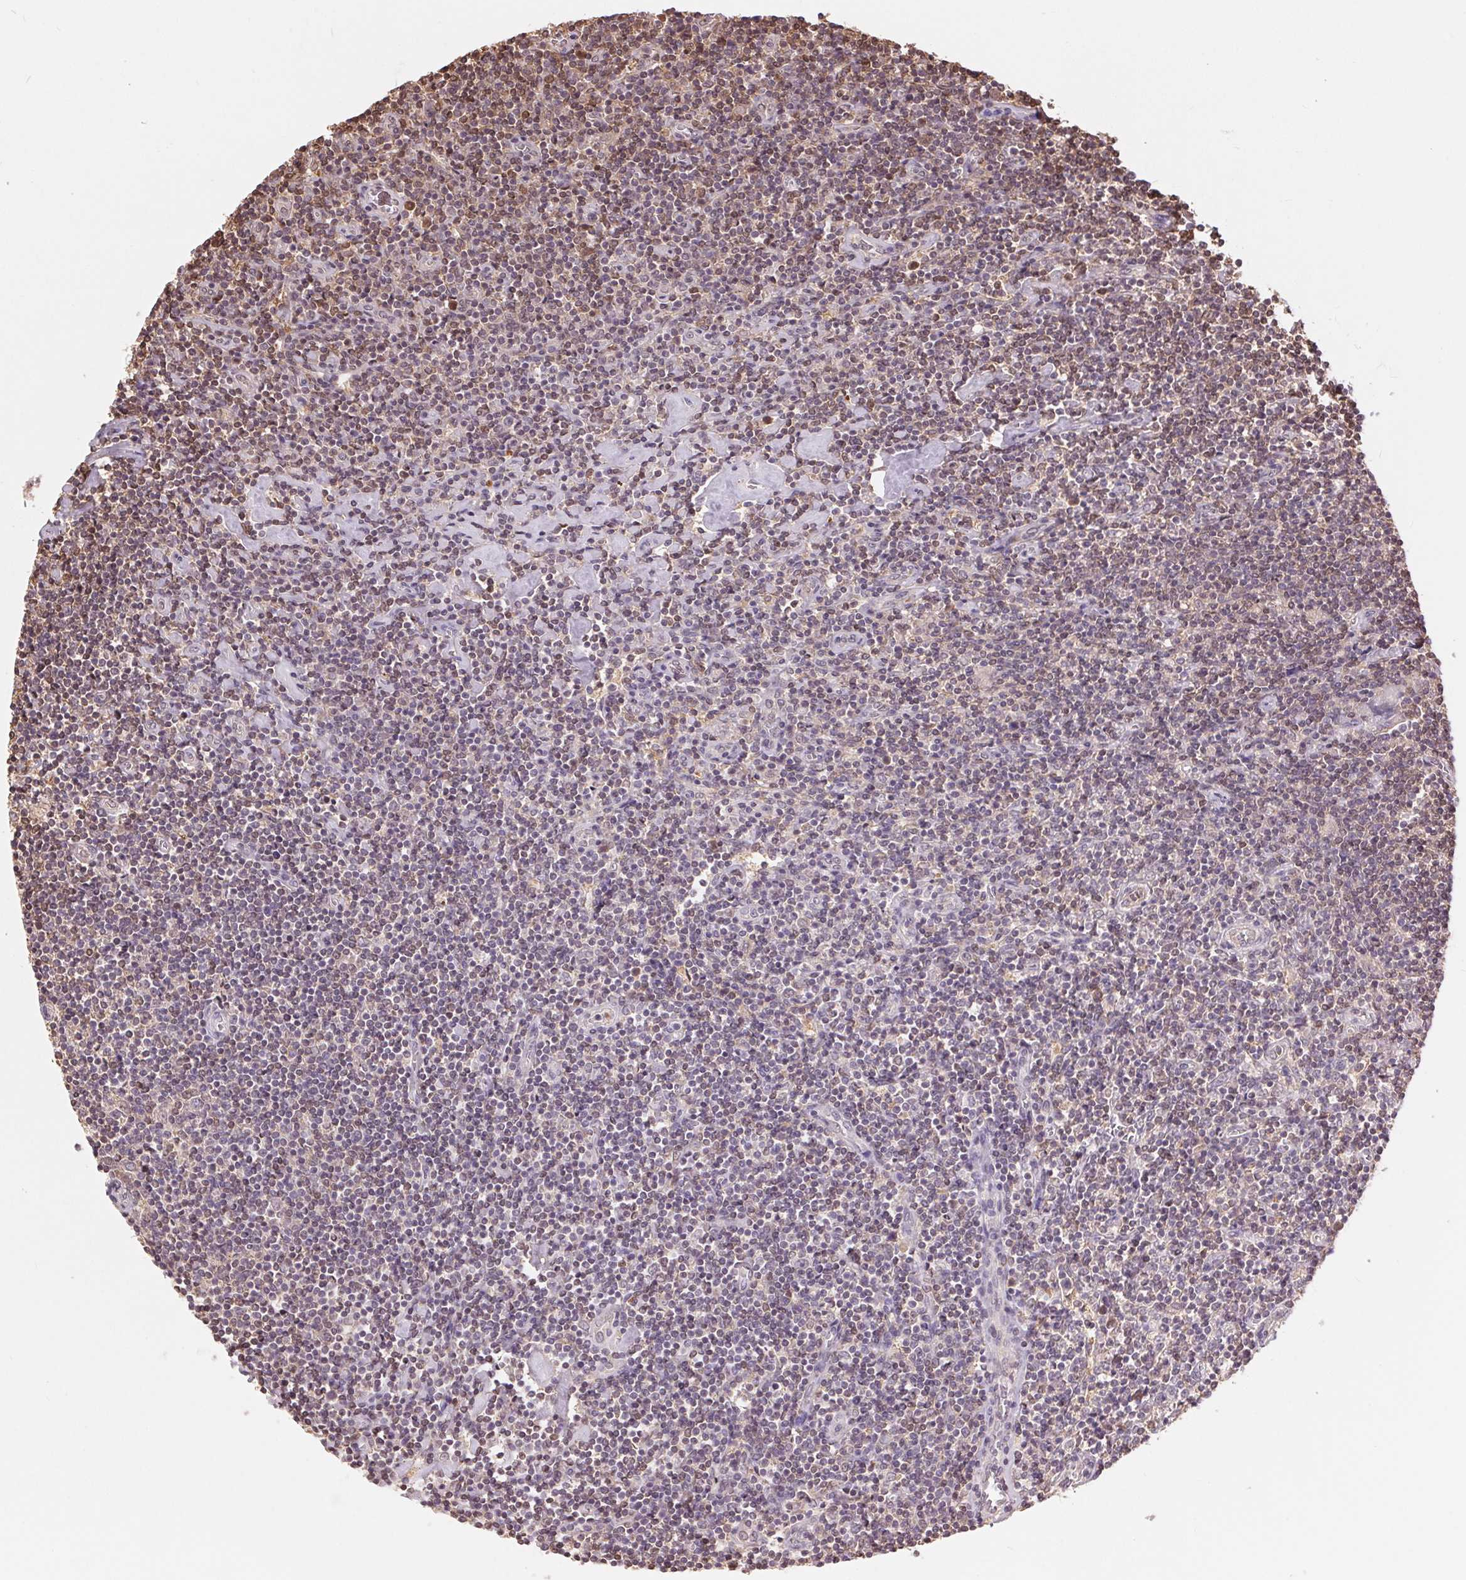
{"staining": {"intensity": "negative", "quantity": "none", "location": "none"}, "tissue": "lymphoma", "cell_type": "Tumor cells", "image_type": "cancer", "snomed": [{"axis": "morphology", "description": "Hodgkin's disease, NOS"}, {"axis": "topography", "description": "Lymph node"}], "caption": "Immunohistochemical staining of human lymphoma displays no significant staining in tumor cells. Nuclei are stained in blue.", "gene": "TMEM273", "patient": {"sex": "male", "age": 40}}